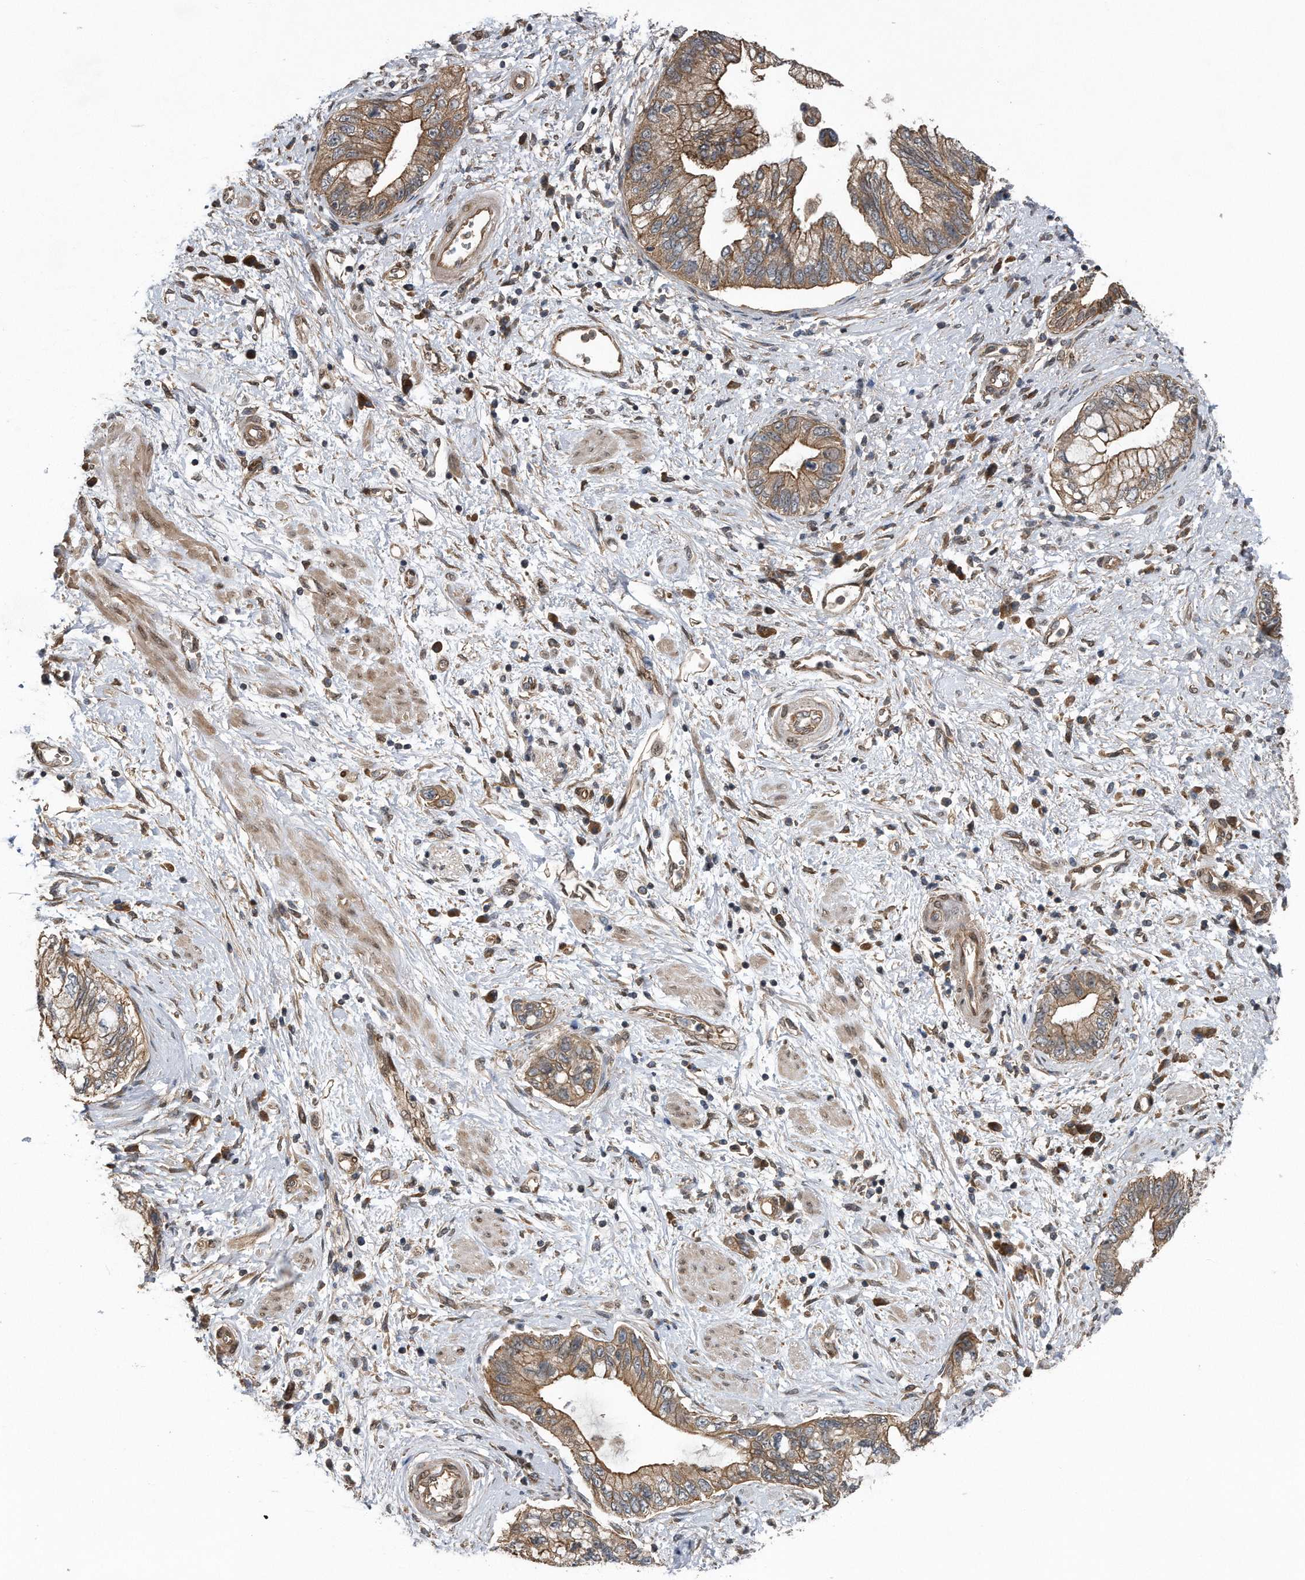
{"staining": {"intensity": "moderate", "quantity": ">75%", "location": "cytoplasmic/membranous"}, "tissue": "pancreatic cancer", "cell_type": "Tumor cells", "image_type": "cancer", "snomed": [{"axis": "morphology", "description": "Adenocarcinoma, NOS"}, {"axis": "topography", "description": "Pancreas"}], "caption": "Immunohistochemistry image of human pancreatic cancer stained for a protein (brown), which demonstrates medium levels of moderate cytoplasmic/membranous expression in approximately >75% of tumor cells.", "gene": "ZNF79", "patient": {"sex": "female", "age": 73}}